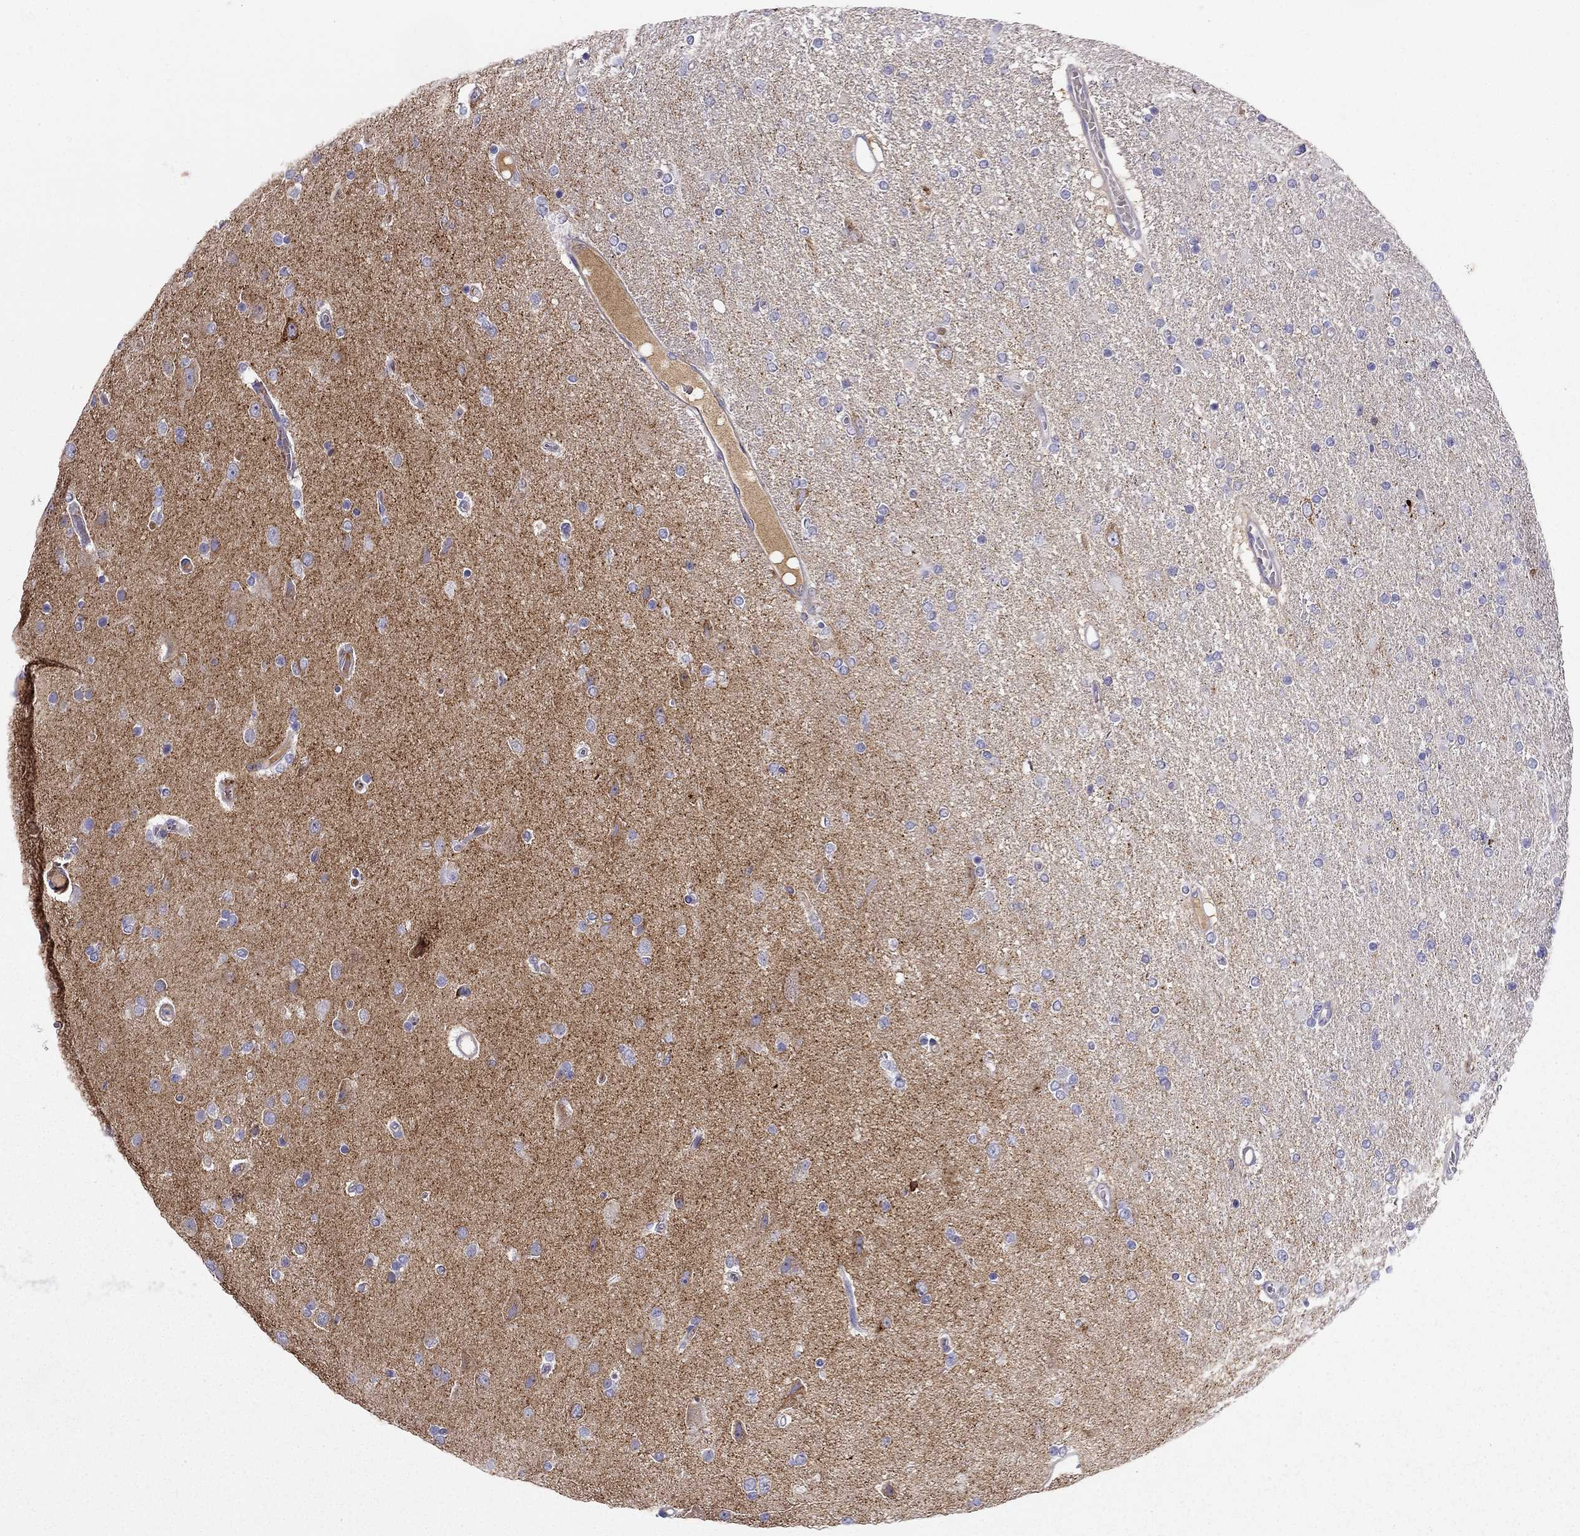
{"staining": {"intensity": "negative", "quantity": "none", "location": "none"}, "tissue": "glioma", "cell_type": "Tumor cells", "image_type": "cancer", "snomed": [{"axis": "morphology", "description": "Glioma, malignant, High grade"}, {"axis": "topography", "description": "Cerebral cortex"}], "caption": "Immunohistochemical staining of glioma shows no significant positivity in tumor cells.", "gene": "NPTX1", "patient": {"sex": "male", "age": 70}}